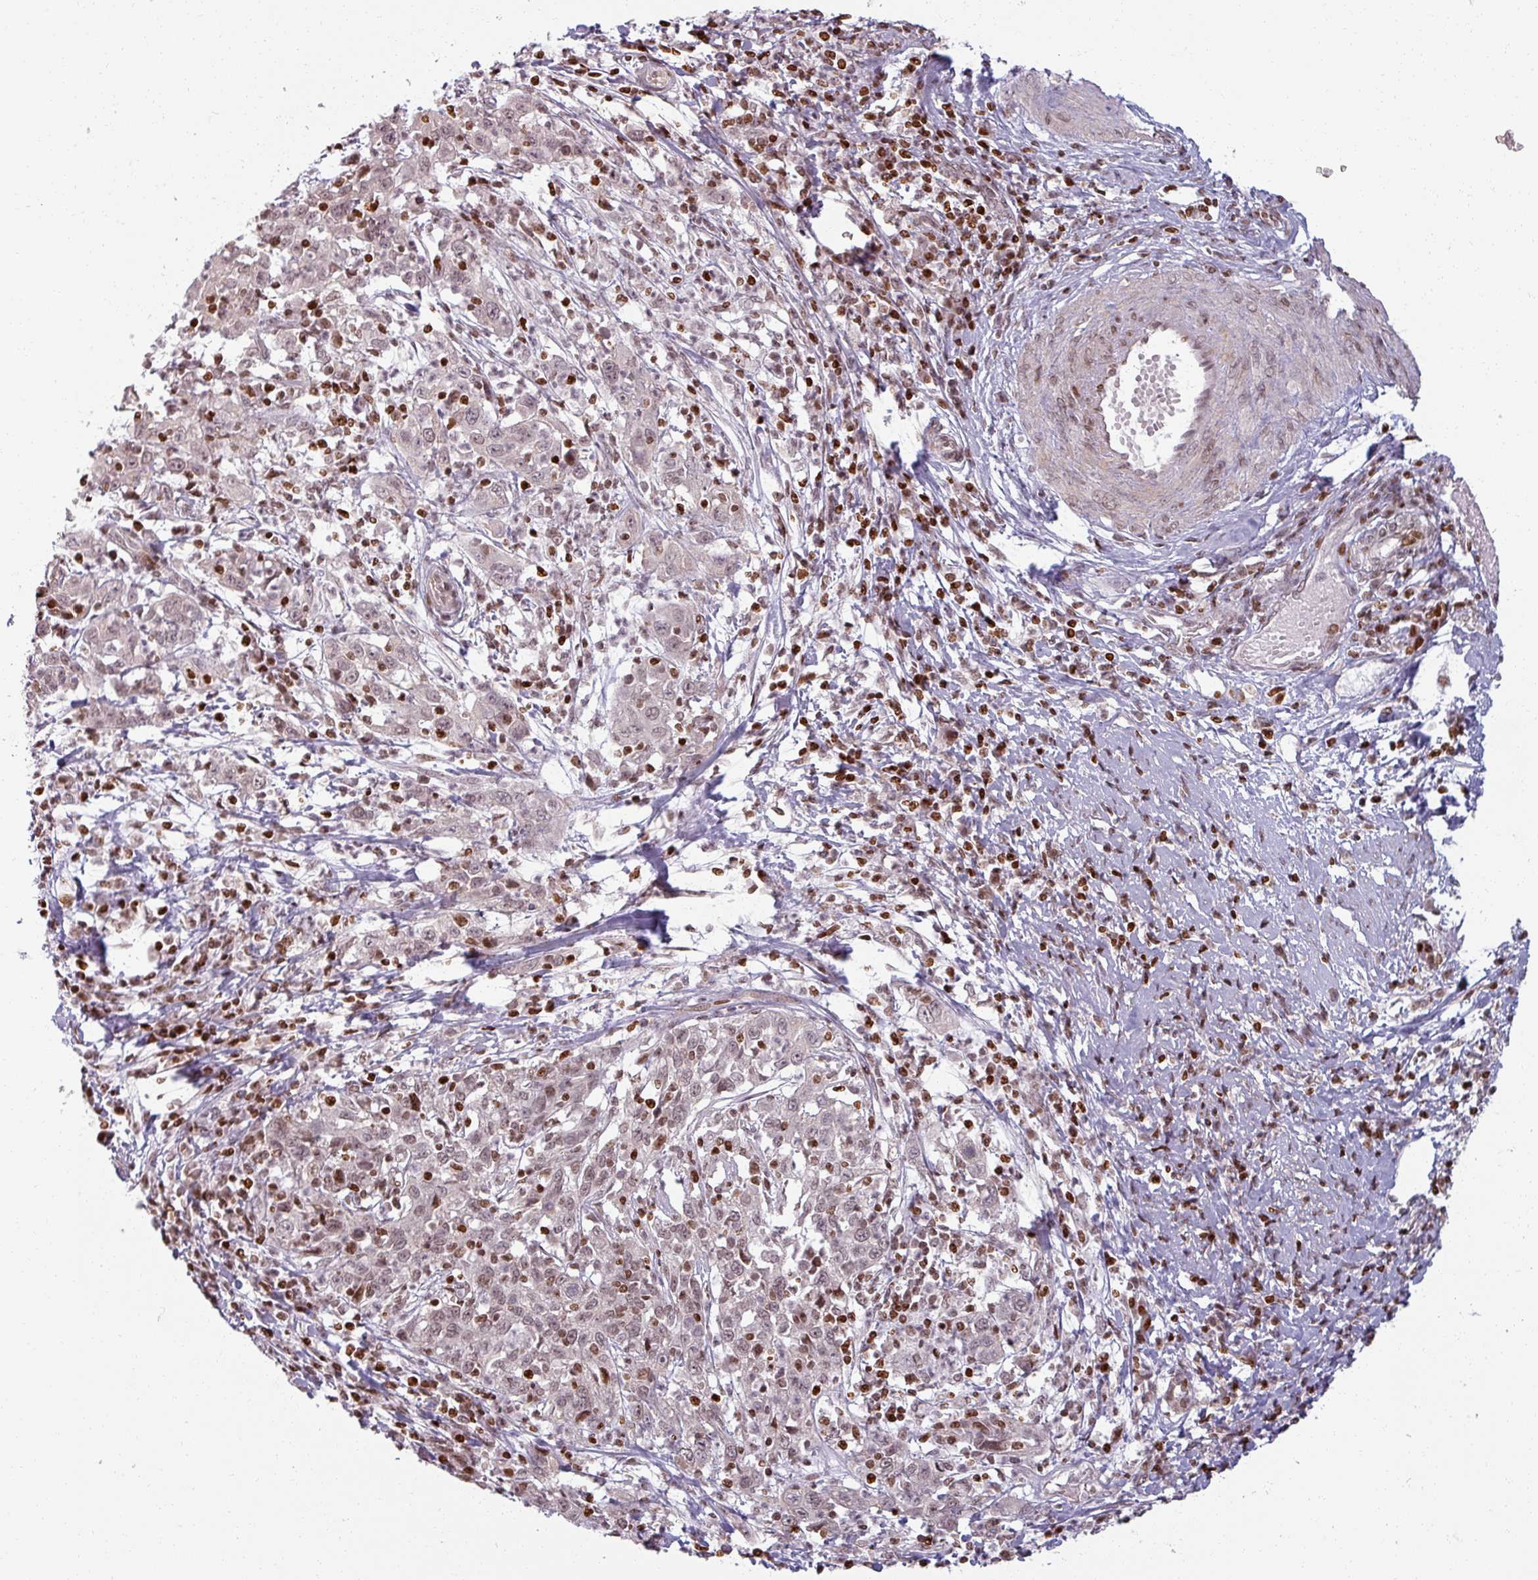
{"staining": {"intensity": "weak", "quantity": ">75%", "location": "nuclear"}, "tissue": "cervical cancer", "cell_type": "Tumor cells", "image_type": "cancer", "snomed": [{"axis": "morphology", "description": "Squamous cell carcinoma, NOS"}, {"axis": "topography", "description": "Cervix"}], "caption": "Tumor cells display low levels of weak nuclear expression in about >75% of cells in cervical cancer (squamous cell carcinoma). Immunohistochemistry (ihc) stains the protein in brown and the nuclei are stained blue.", "gene": "NCOR1", "patient": {"sex": "female", "age": 46}}